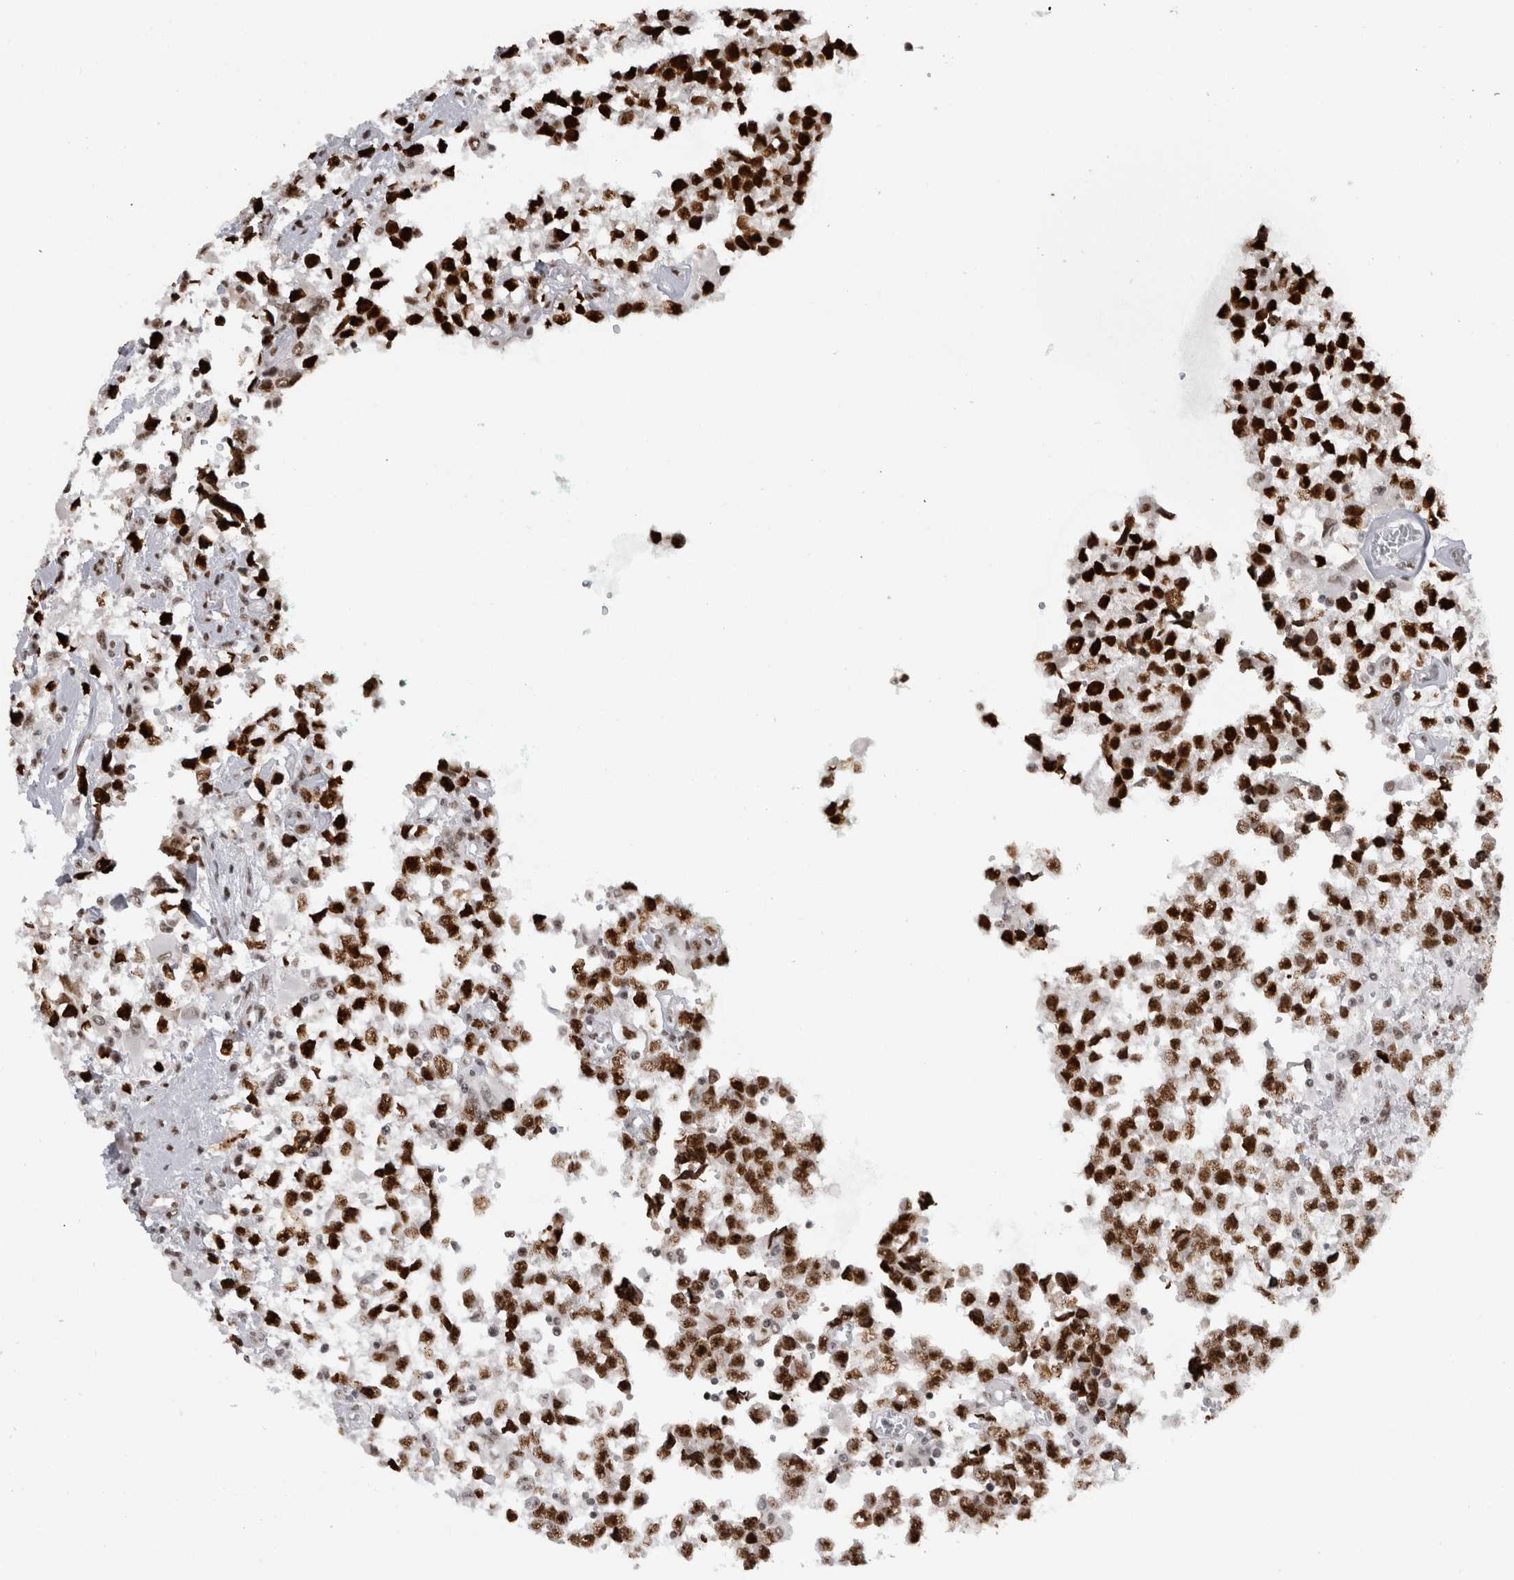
{"staining": {"intensity": "strong", "quantity": ">75%", "location": "nuclear"}, "tissue": "testis cancer", "cell_type": "Tumor cells", "image_type": "cancer", "snomed": [{"axis": "morphology", "description": "Seminoma, NOS"}, {"axis": "morphology", "description": "Carcinoma, Embryonal, NOS"}, {"axis": "topography", "description": "Testis"}], "caption": "Protein staining of testis cancer (embryonal carcinoma) tissue exhibits strong nuclear expression in about >75% of tumor cells. (Brightfield microscopy of DAB IHC at high magnification).", "gene": "ZSCAN2", "patient": {"sex": "male", "age": 51}}